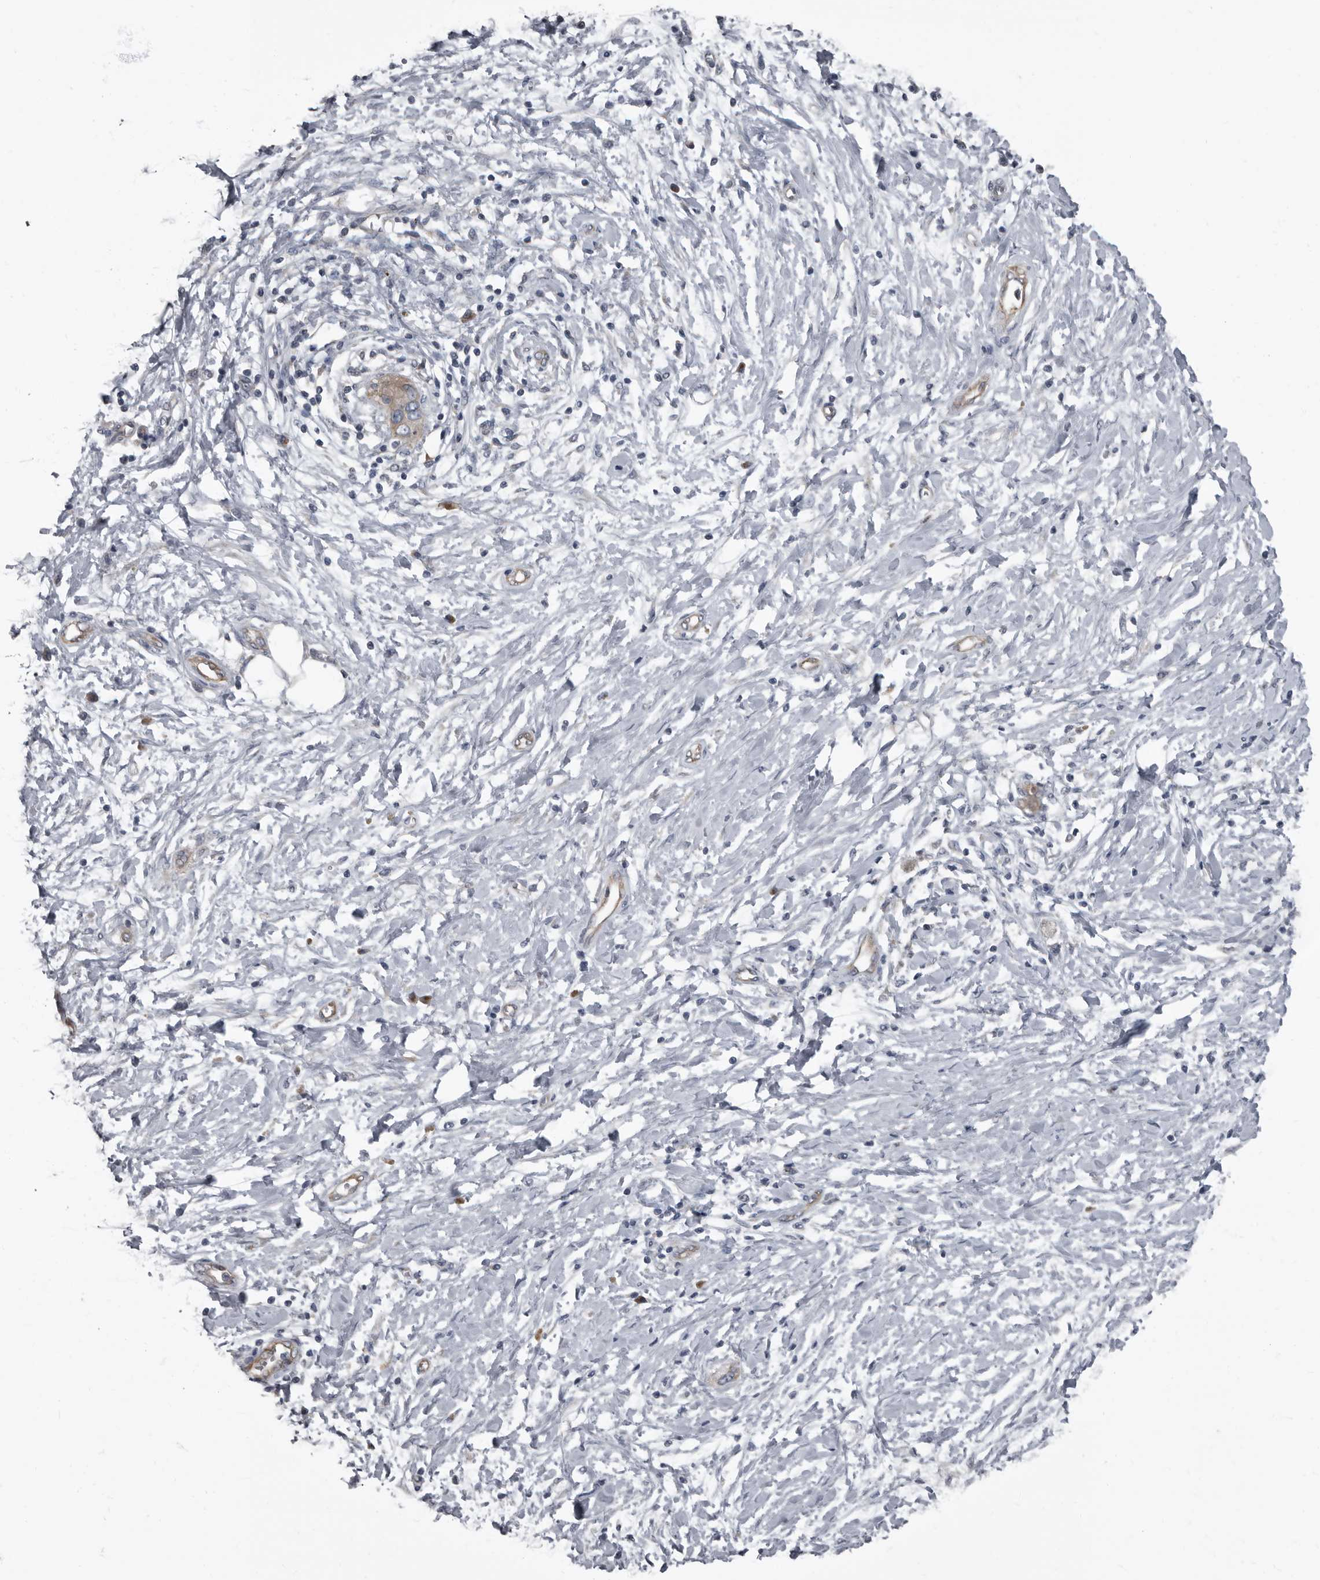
{"staining": {"intensity": "negative", "quantity": "none", "location": "none"}, "tissue": "pancreatic cancer", "cell_type": "Tumor cells", "image_type": "cancer", "snomed": [{"axis": "morphology", "description": "Normal tissue, NOS"}, {"axis": "morphology", "description": "Adenocarcinoma, NOS"}, {"axis": "topography", "description": "Pancreas"}, {"axis": "topography", "description": "Peripheral nerve tissue"}], "caption": "An immunohistochemistry photomicrograph of adenocarcinoma (pancreatic) is shown. There is no staining in tumor cells of adenocarcinoma (pancreatic).", "gene": "TPD52L1", "patient": {"sex": "male", "age": 59}}